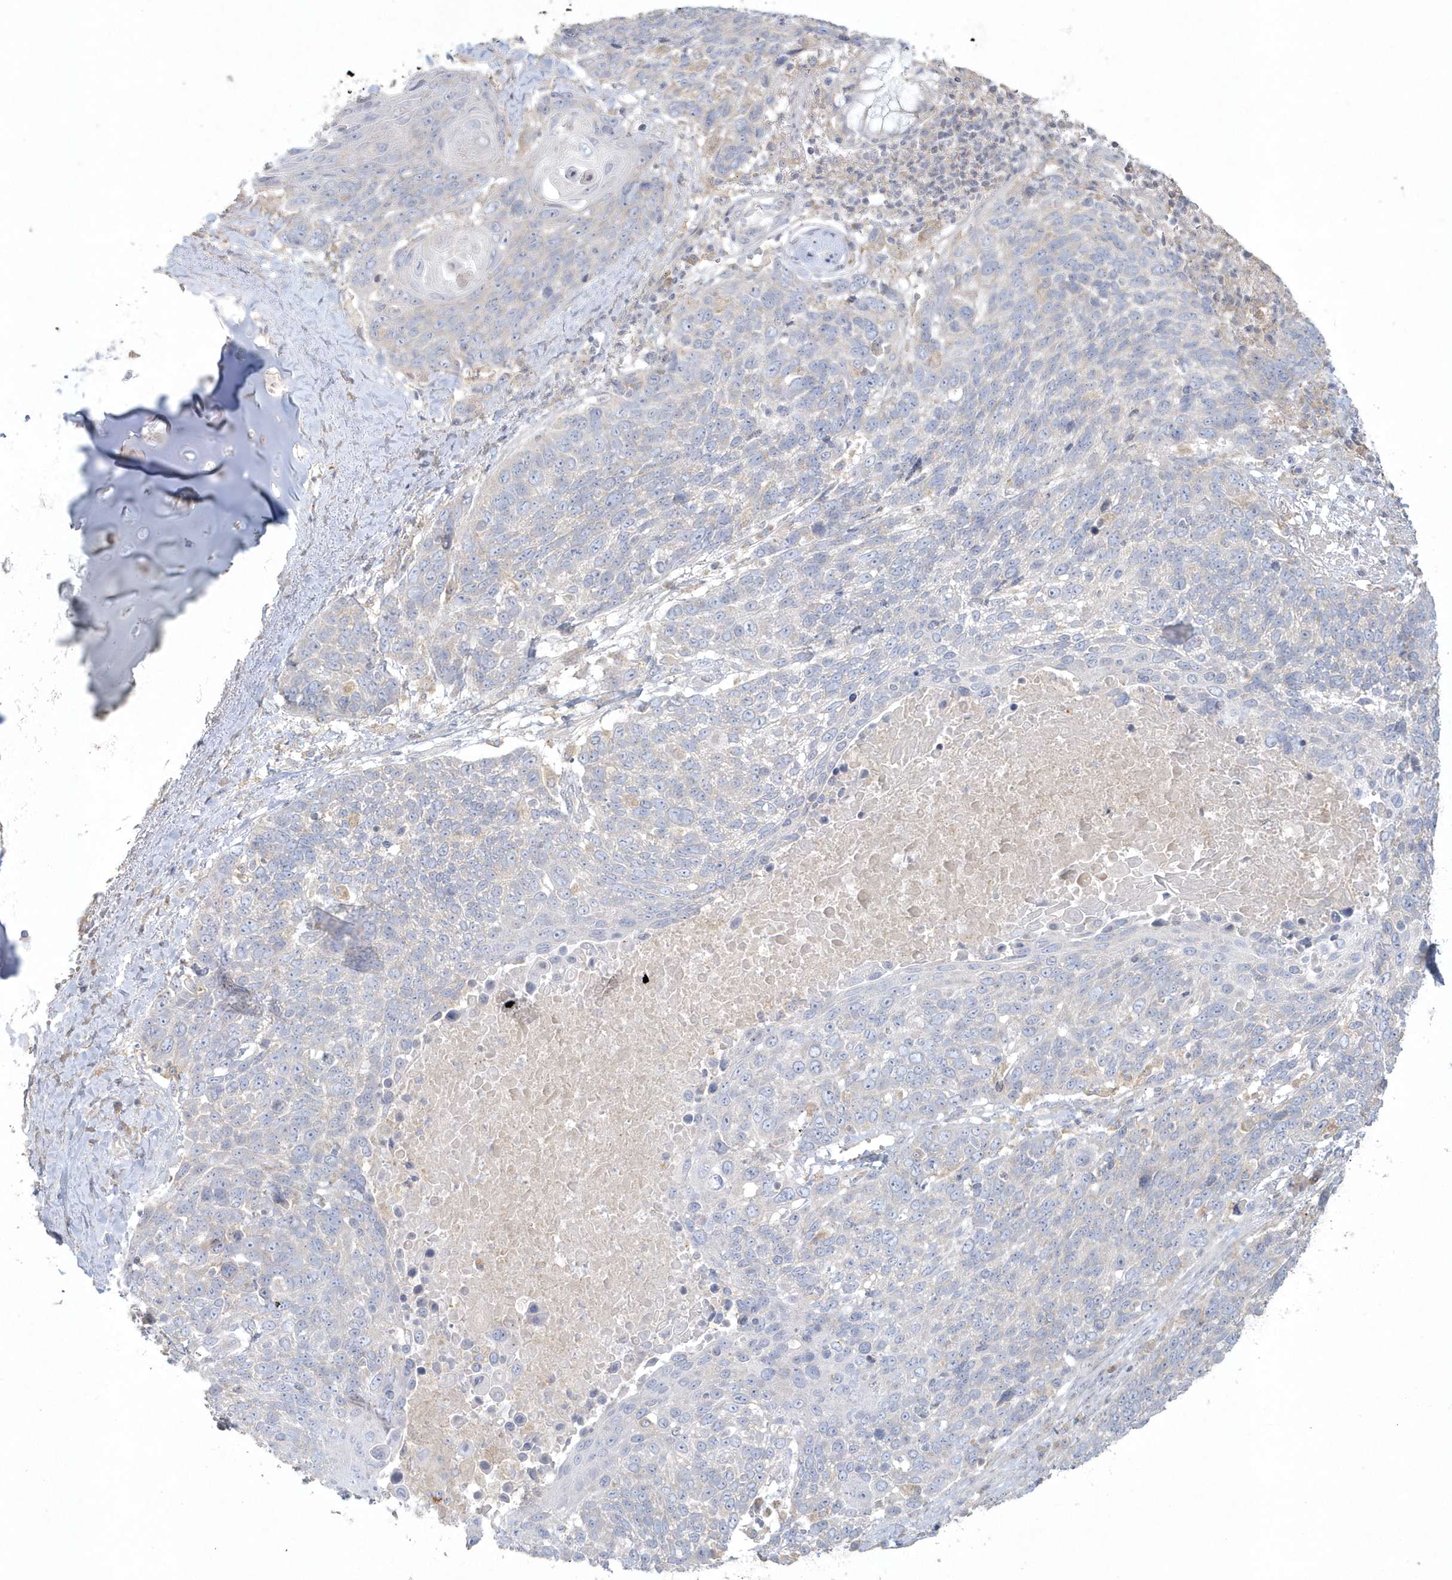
{"staining": {"intensity": "negative", "quantity": "none", "location": "none"}, "tissue": "lung cancer", "cell_type": "Tumor cells", "image_type": "cancer", "snomed": [{"axis": "morphology", "description": "Squamous cell carcinoma, NOS"}, {"axis": "topography", "description": "Lung"}], "caption": "Immunohistochemistry image of neoplastic tissue: squamous cell carcinoma (lung) stained with DAB (3,3'-diaminobenzidine) exhibits no significant protein staining in tumor cells. Nuclei are stained in blue.", "gene": "BLTP3A", "patient": {"sex": "male", "age": 66}}